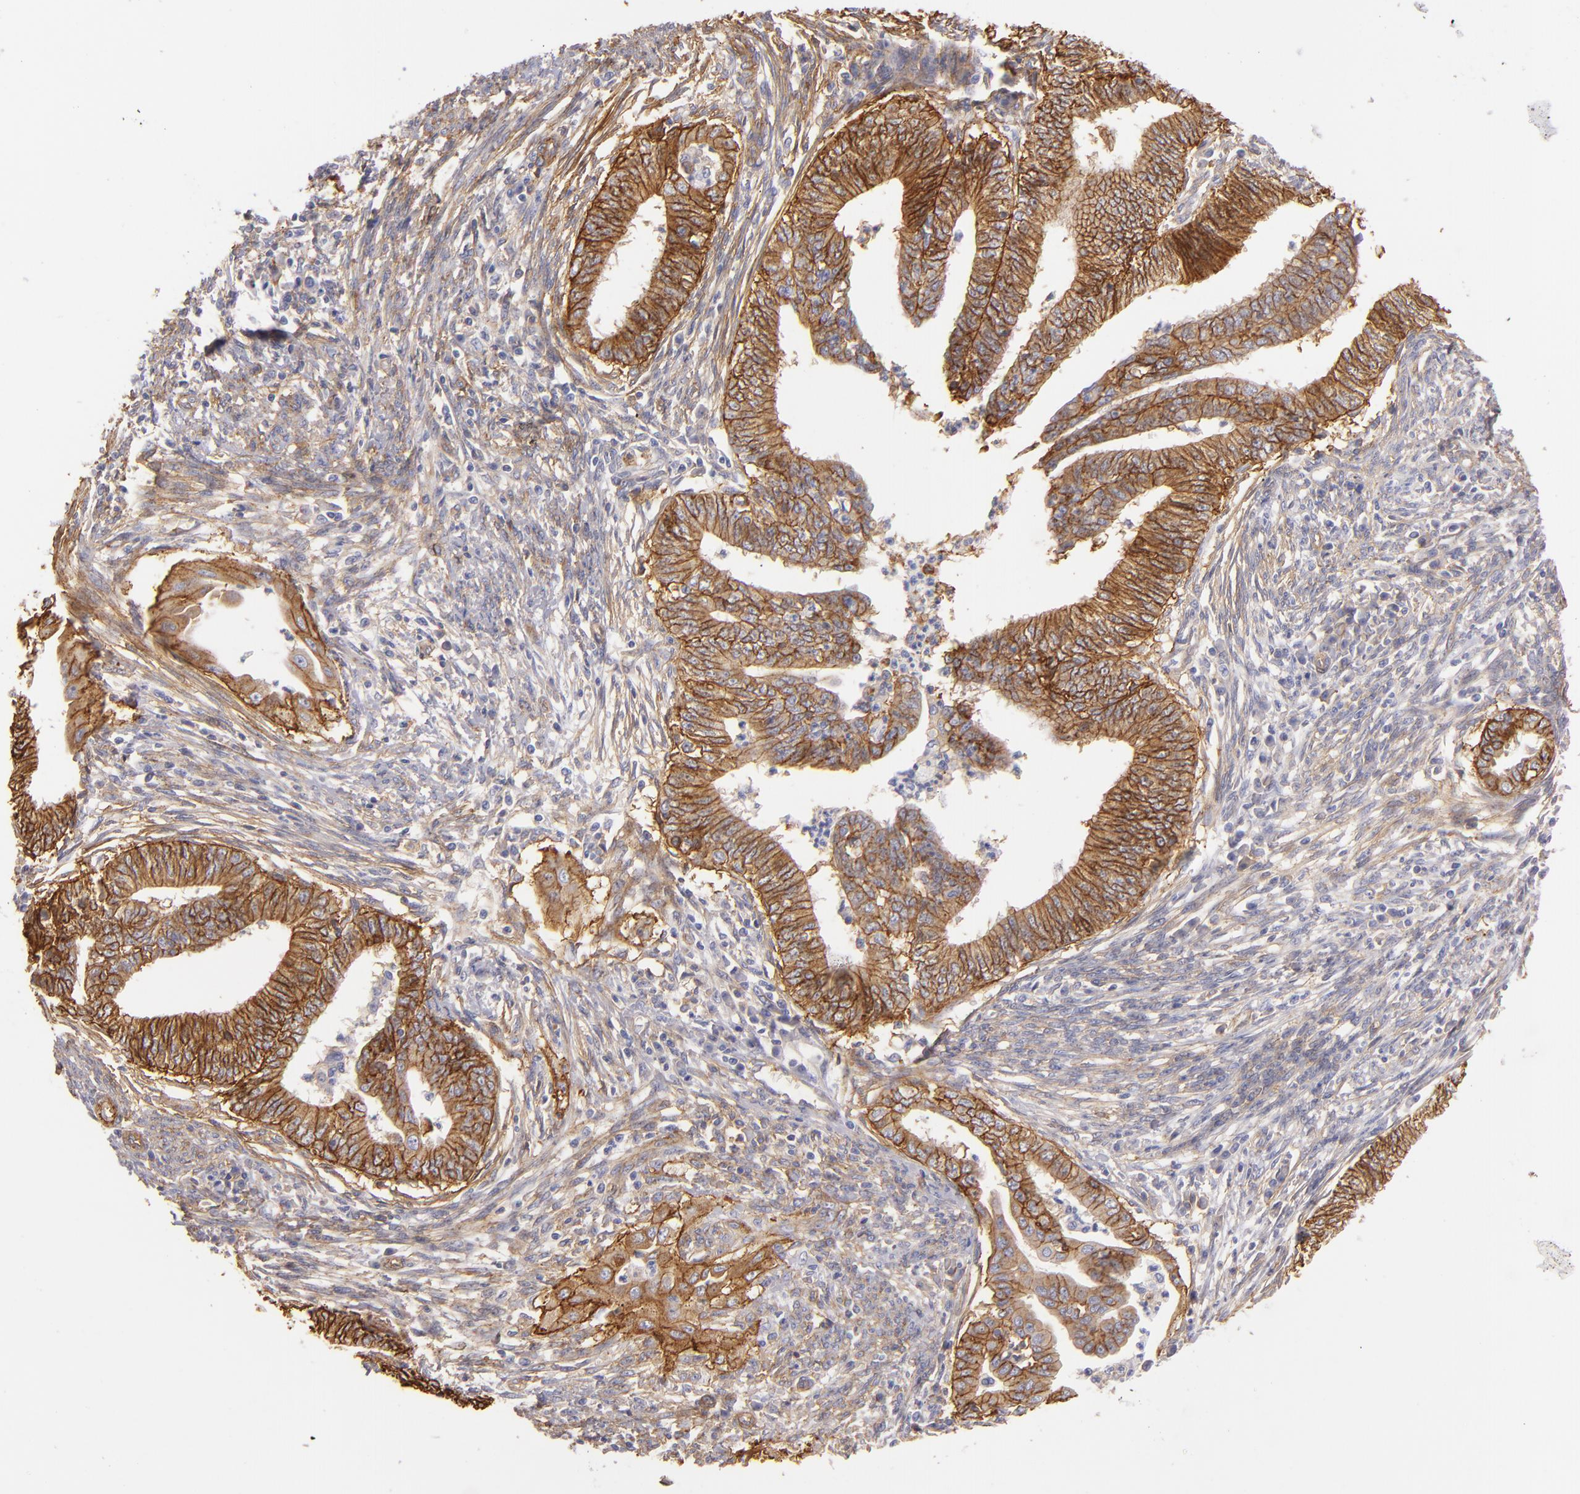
{"staining": {"intensity": "moderate", "quantity": ">75%", "location": "cytoplasmic/membranous"}, "tissue": "endometrial cancer", "cell_type": "Tumor cells", "image_type": "cancer", "snomed": [{"axis": "morphology", "description": "Adenocarcinoma, NOS"}, {"axis": "topography", "description": "Endometrium"}], "caption": "Immunohistochemistry photomicrograph of neoplastic tissue: human endometrial cancer (adenocarcinoma) stained using immunohistochemistry demonstrates medium levels of moderate protein expression localized specifically in the cytoplasmic/membranous of tumor cells, appearing as a cytoplasmic/membranous brown color.", "gene": "CD151", "patient": {"sex": "female", "age": 66}}